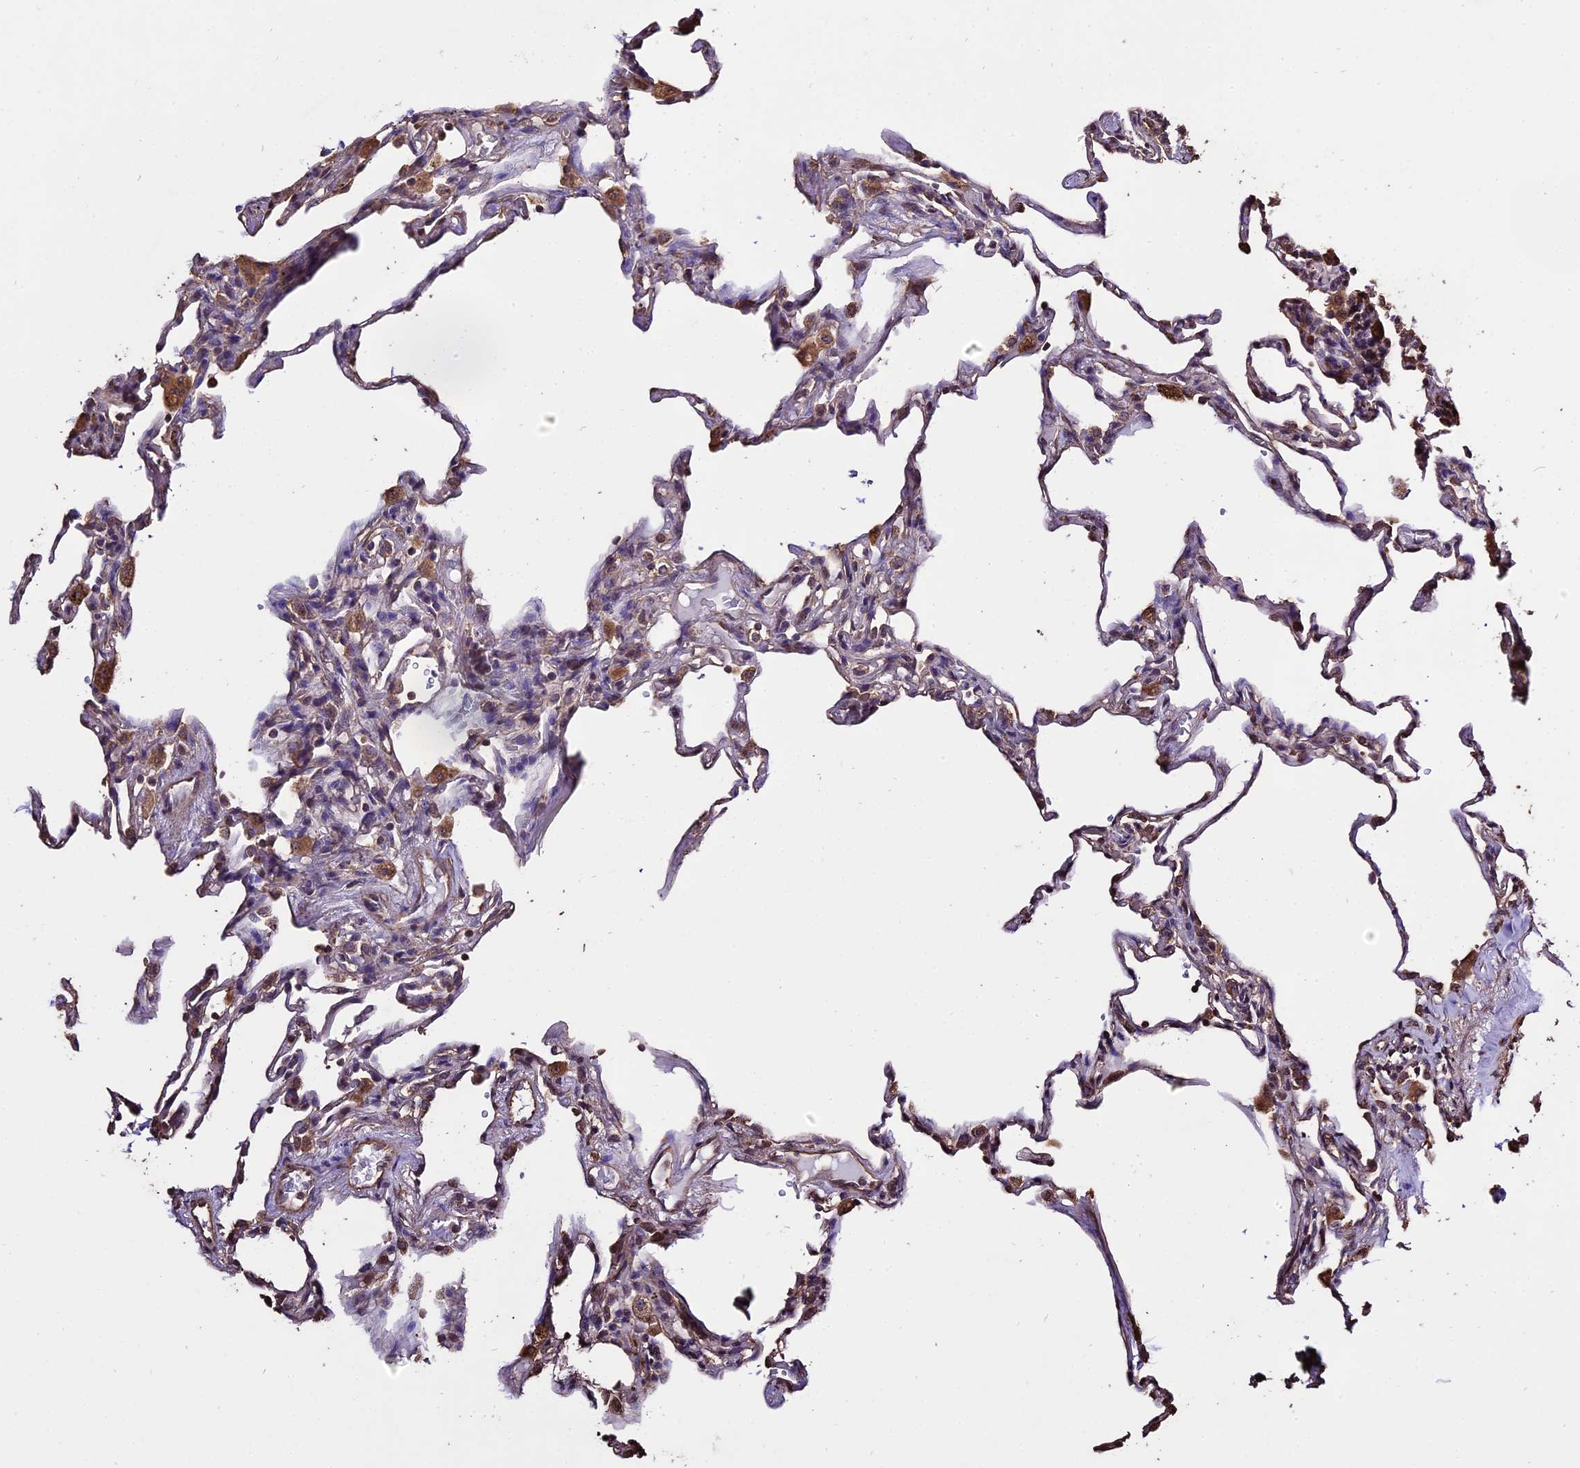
{"staining": {"intensity": "moderate", "quantity": "25%-75%", "location": "cytoplasmic/membranous"}, "tissue": "lung", "cell_type": "Alveolar cells", "image_type": "normal", "snomed": [{"axis": "morphology", "description": "Normal tissue, NOS"}, {"axis": "topography", "description": "Lung"}], "caption": "Alveolar cells exhibit moderate cytoplasmic/membranous staining in about 25%-75% of cells in unremarkable lung. (Brightfield microscopy of DAB IHC at high magnification).", "gene": "PGPEP1L", "patient": {"sex": "male", "age": 59}}